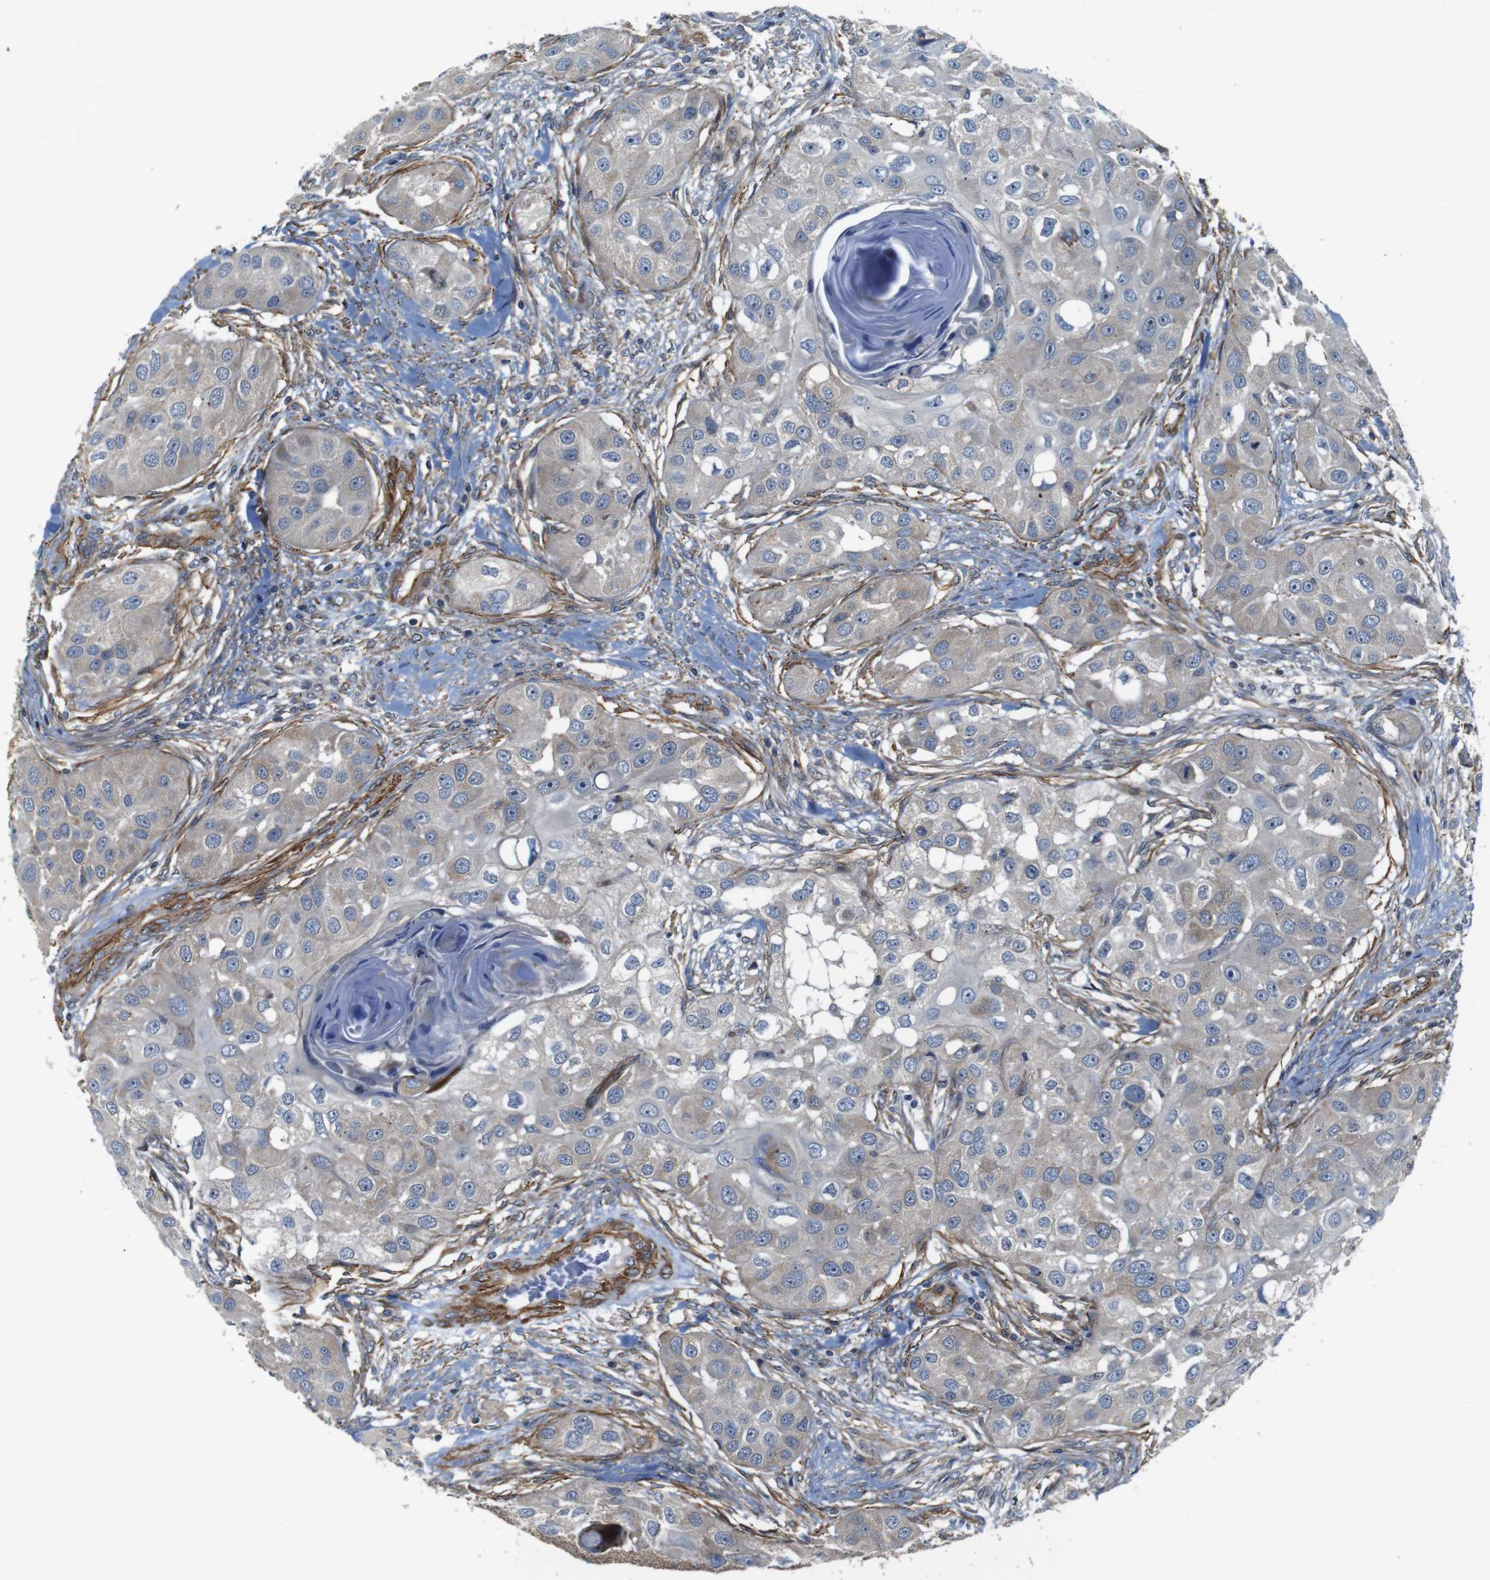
{"staining": {"intensity": "negative", "quantity": "none", "location": "none"}, "tissue": "head and neck cancer", "cell_type": "Tumor cells", "image_type": "cancer", "snomed": [{"axis": "morphology", "description": "Normal tissue, NOS"}, {"axis": "morphology", "description": "Squamous cell carcinoma, NOS"}, {"axis": "topography", "description": "Skeletal muscle"}, {"axis": "topography", "description": "Head-Neck"}], "caption": "Tumor cells are negative for protein expression in human head and neck squamous cell carcinoma.", "gene": "GGT7", "patient": {"sex": "male", "age": 51}}